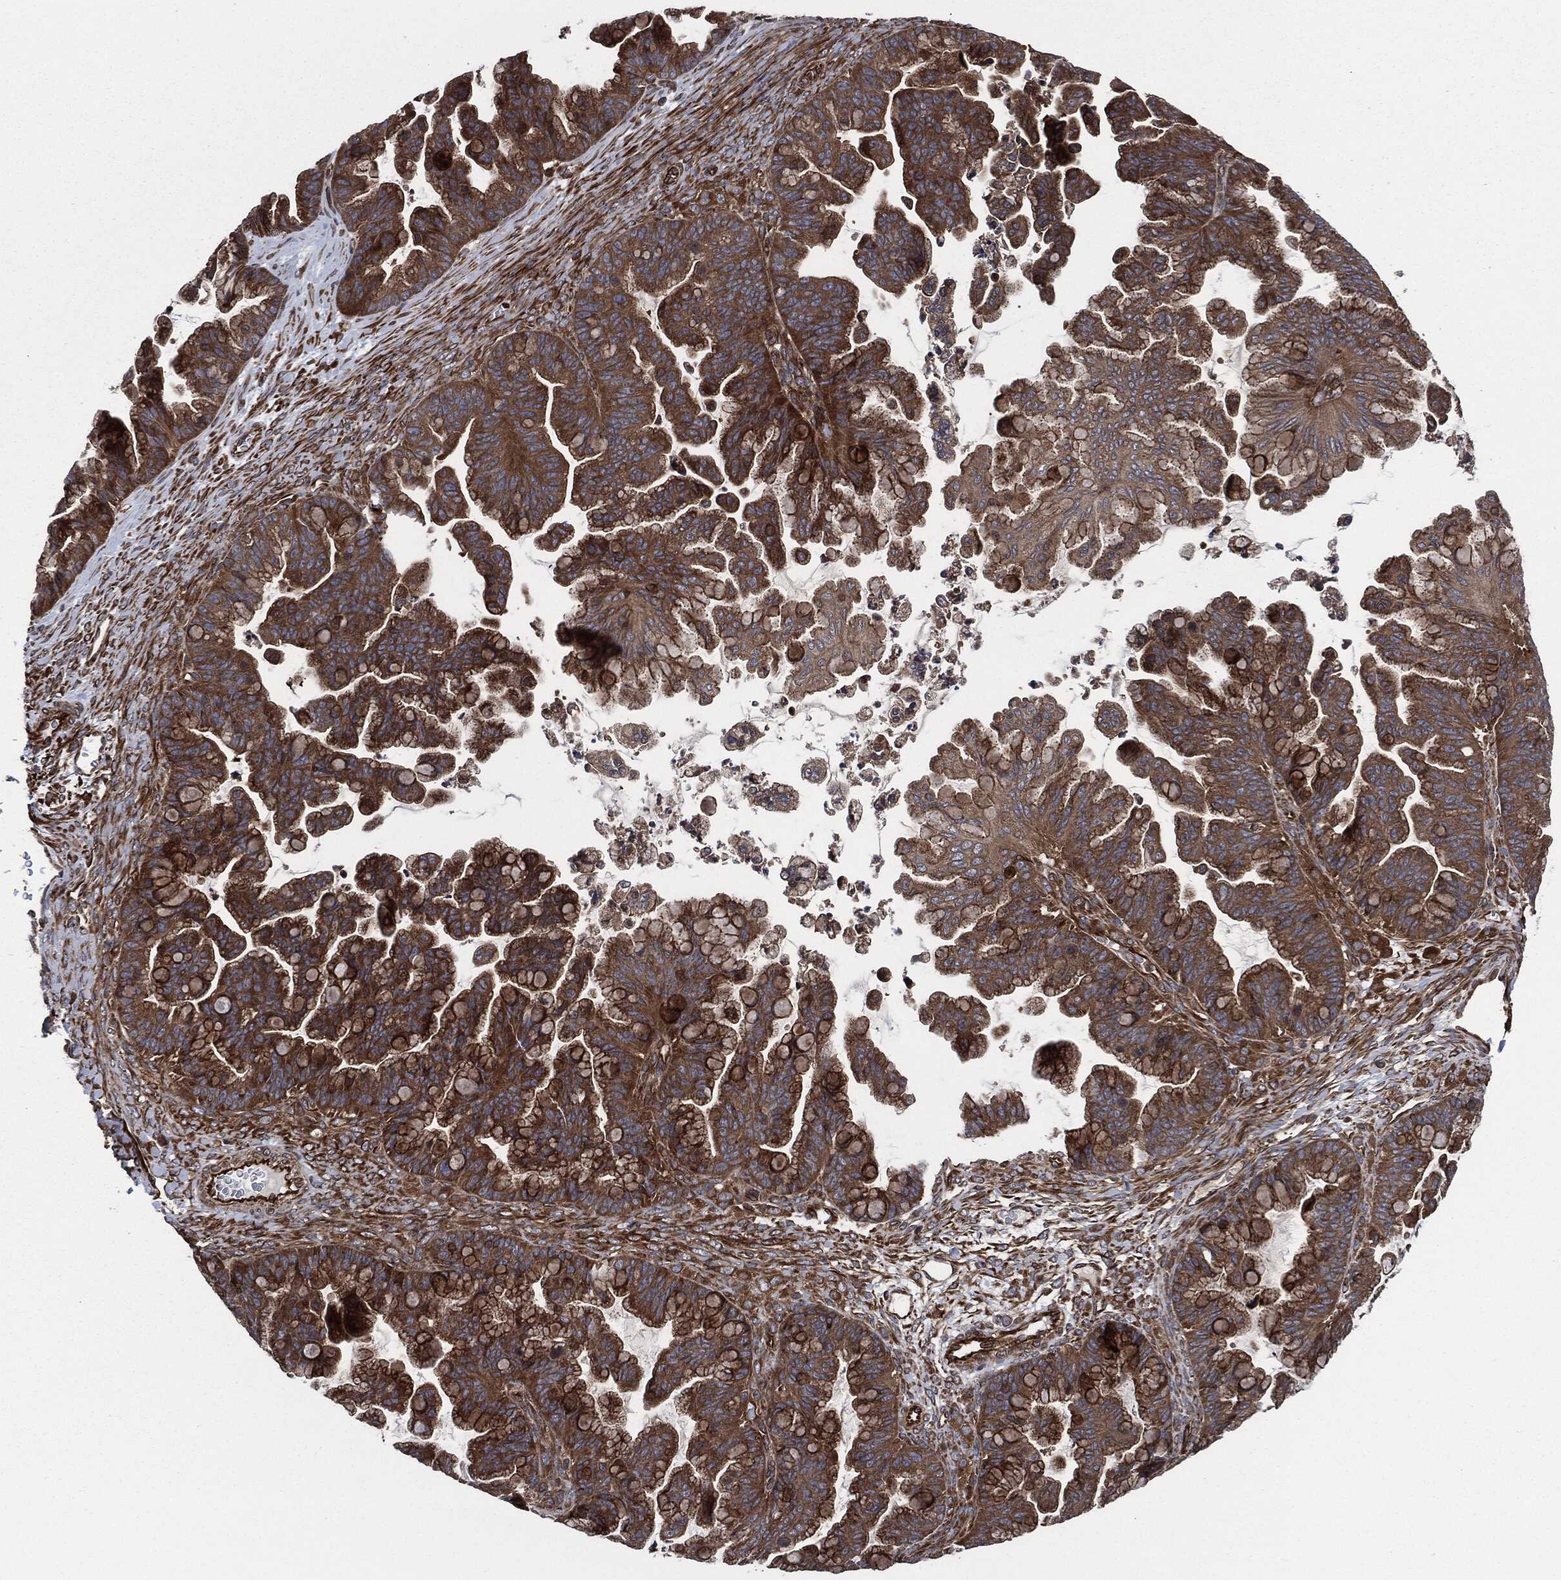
{"staining": {"intensity": "strong", "quantity": ">75%", "location": "cytoplasmic/membranous"}, "tissue": "ovarian cancer", "cell_type": "Tumor cells", "image_type": "cancer", "snomed": [{"axis": "morphology", "description": "Cystadenocarcinoma, mucinous, NOS"}, {"axis": "topography", "description": "Ovary"}], "caption": "A histopathology image of ovarian cancer stained for a protein exhibits strong cytoplasmic/membranous brown staining in tumor cells.", "gene": "RAP1GDS1", "patient": {"sex": "female", "age": 67}}